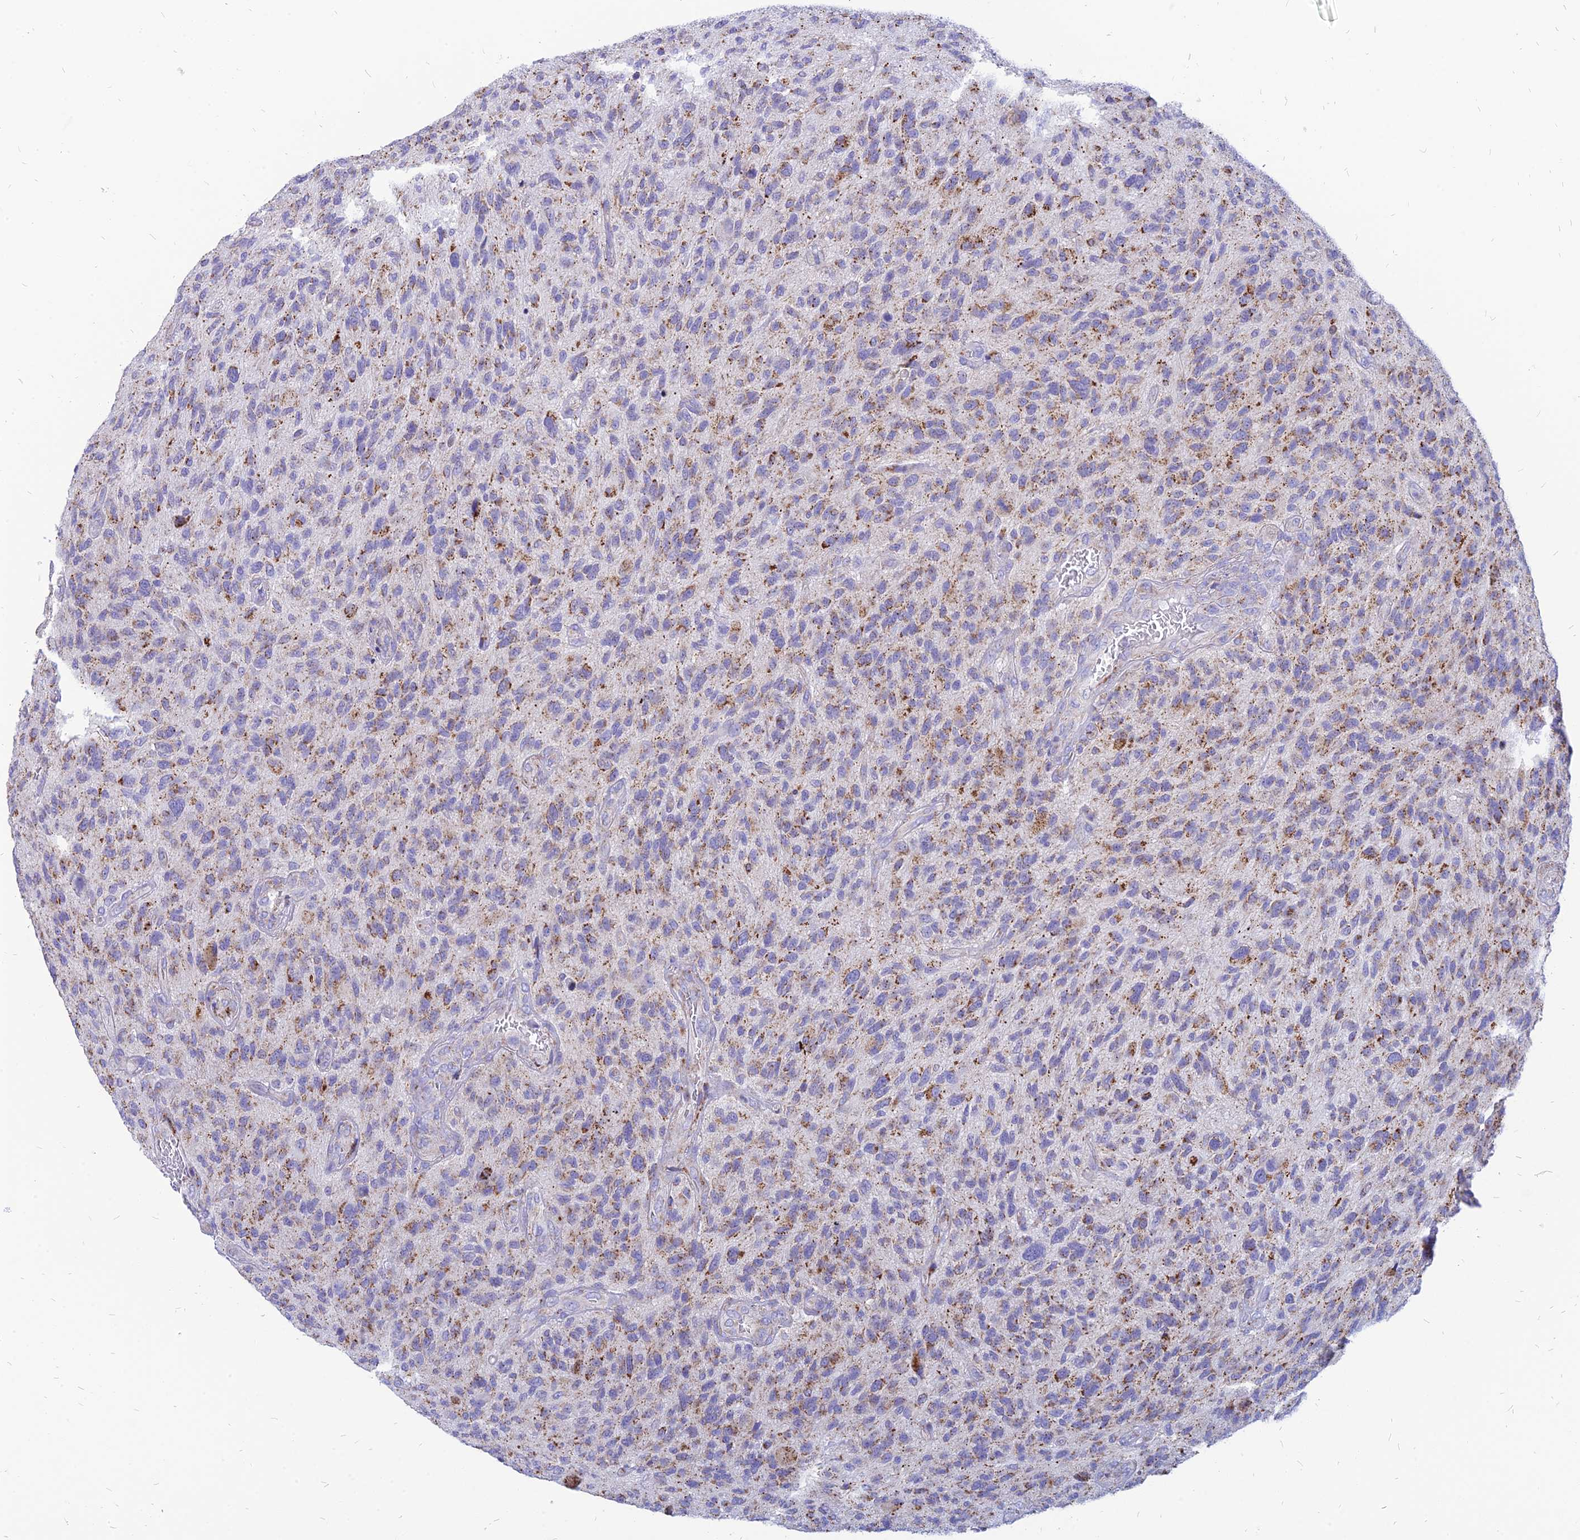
{"staining": {"intensity": "moderate", "quantity": "25%-75%", "location": "cytoplasmic/membranous"}, "tissue": "glioma", "cell_type": "Tumor cells", "image_type": "cancer", "snomed": [{"axis": "morphology", "description": "Glioma, malignant, High grade"}, {"axis": "topography", "description": "Brain"}], "caption": "Malignant glioma (high-grade) stained with a protein marker displays moderate staining in tumor cells.", "gene": "PACC1", "patient": {"sex": "male", "age": 47}}